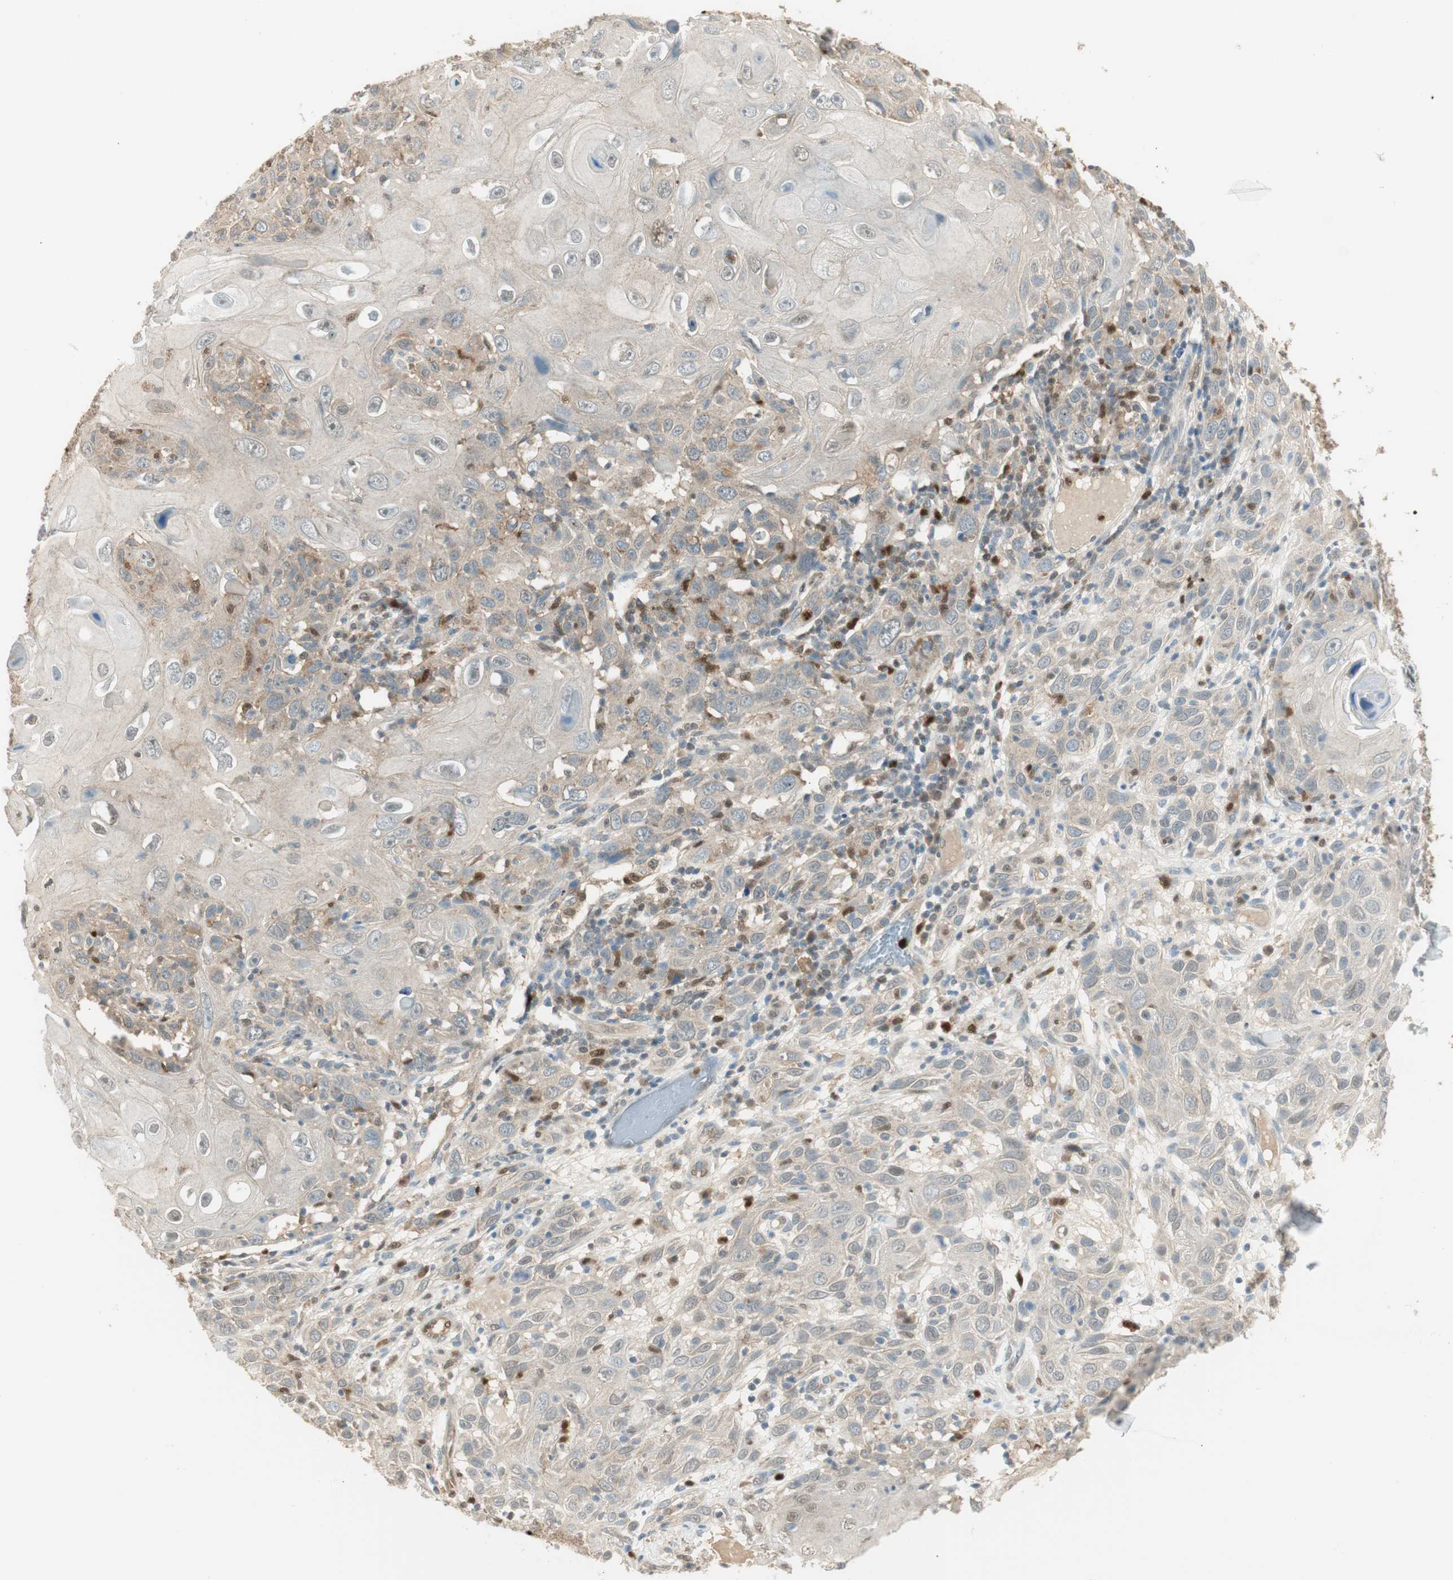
{"staining": {"intensity": "weak", "quantity": "<25%", "location": "cytoplasmic/membranous"}, "tissue": "skin cancer", "cell_type": "Tumor cells", "image_type": "cancer", "snomed": [{"axis": "morphology", "description": "Squamous cell carcinoma, NOS"}, {"axis": "topography", "description": "Skin"}], "caption": "This is a histopathology image of immunohistochemistry staining of skin cancer, which shows no expression in tumor cells.", "gene": "LTA4H", "patient": {"sex": "female", "age": 88}}